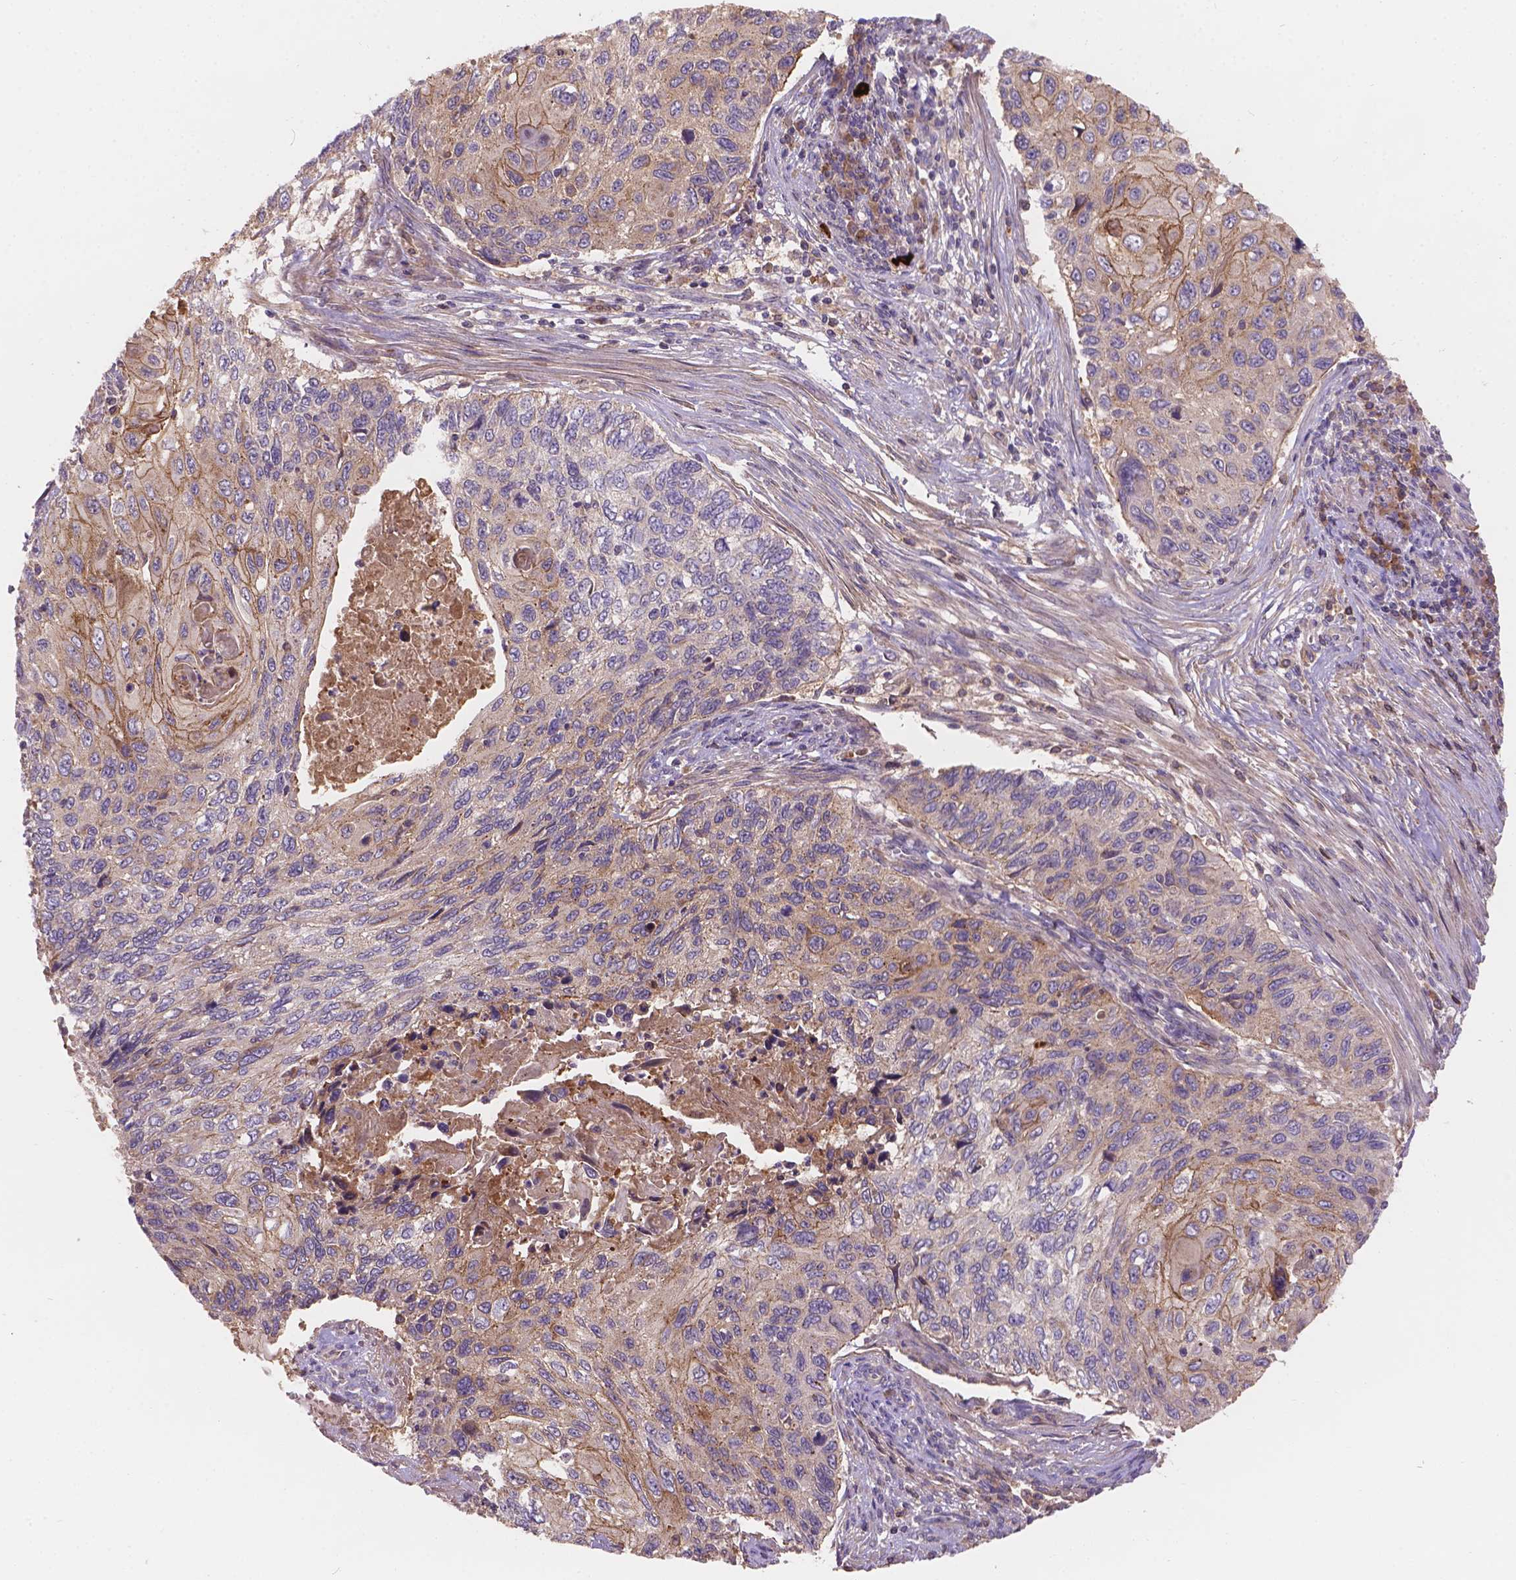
{"staining": {"intensity": "moderate", "quantity": "25%-75%", "location": "cytoplasmic/membranous"}, "tissue": "cervical cancer", "cell_type": "Tumor cells", "image_type": "cancer", "snomed": [{"axis": "morphology", "description": "Squamous cell carcinoma, NOS"}, {"axis": "topography", "description": "Cervix"}], "caption": "Cervical cancer (squamous cell carcinoma) tissue shows moderate cytoplasmic/membranous positivity in about 25%-75% of tumor cells, visualized by immunohistochemistry.", "gene": "CDK10", "patient": {"sex": "female", "age": 70}}